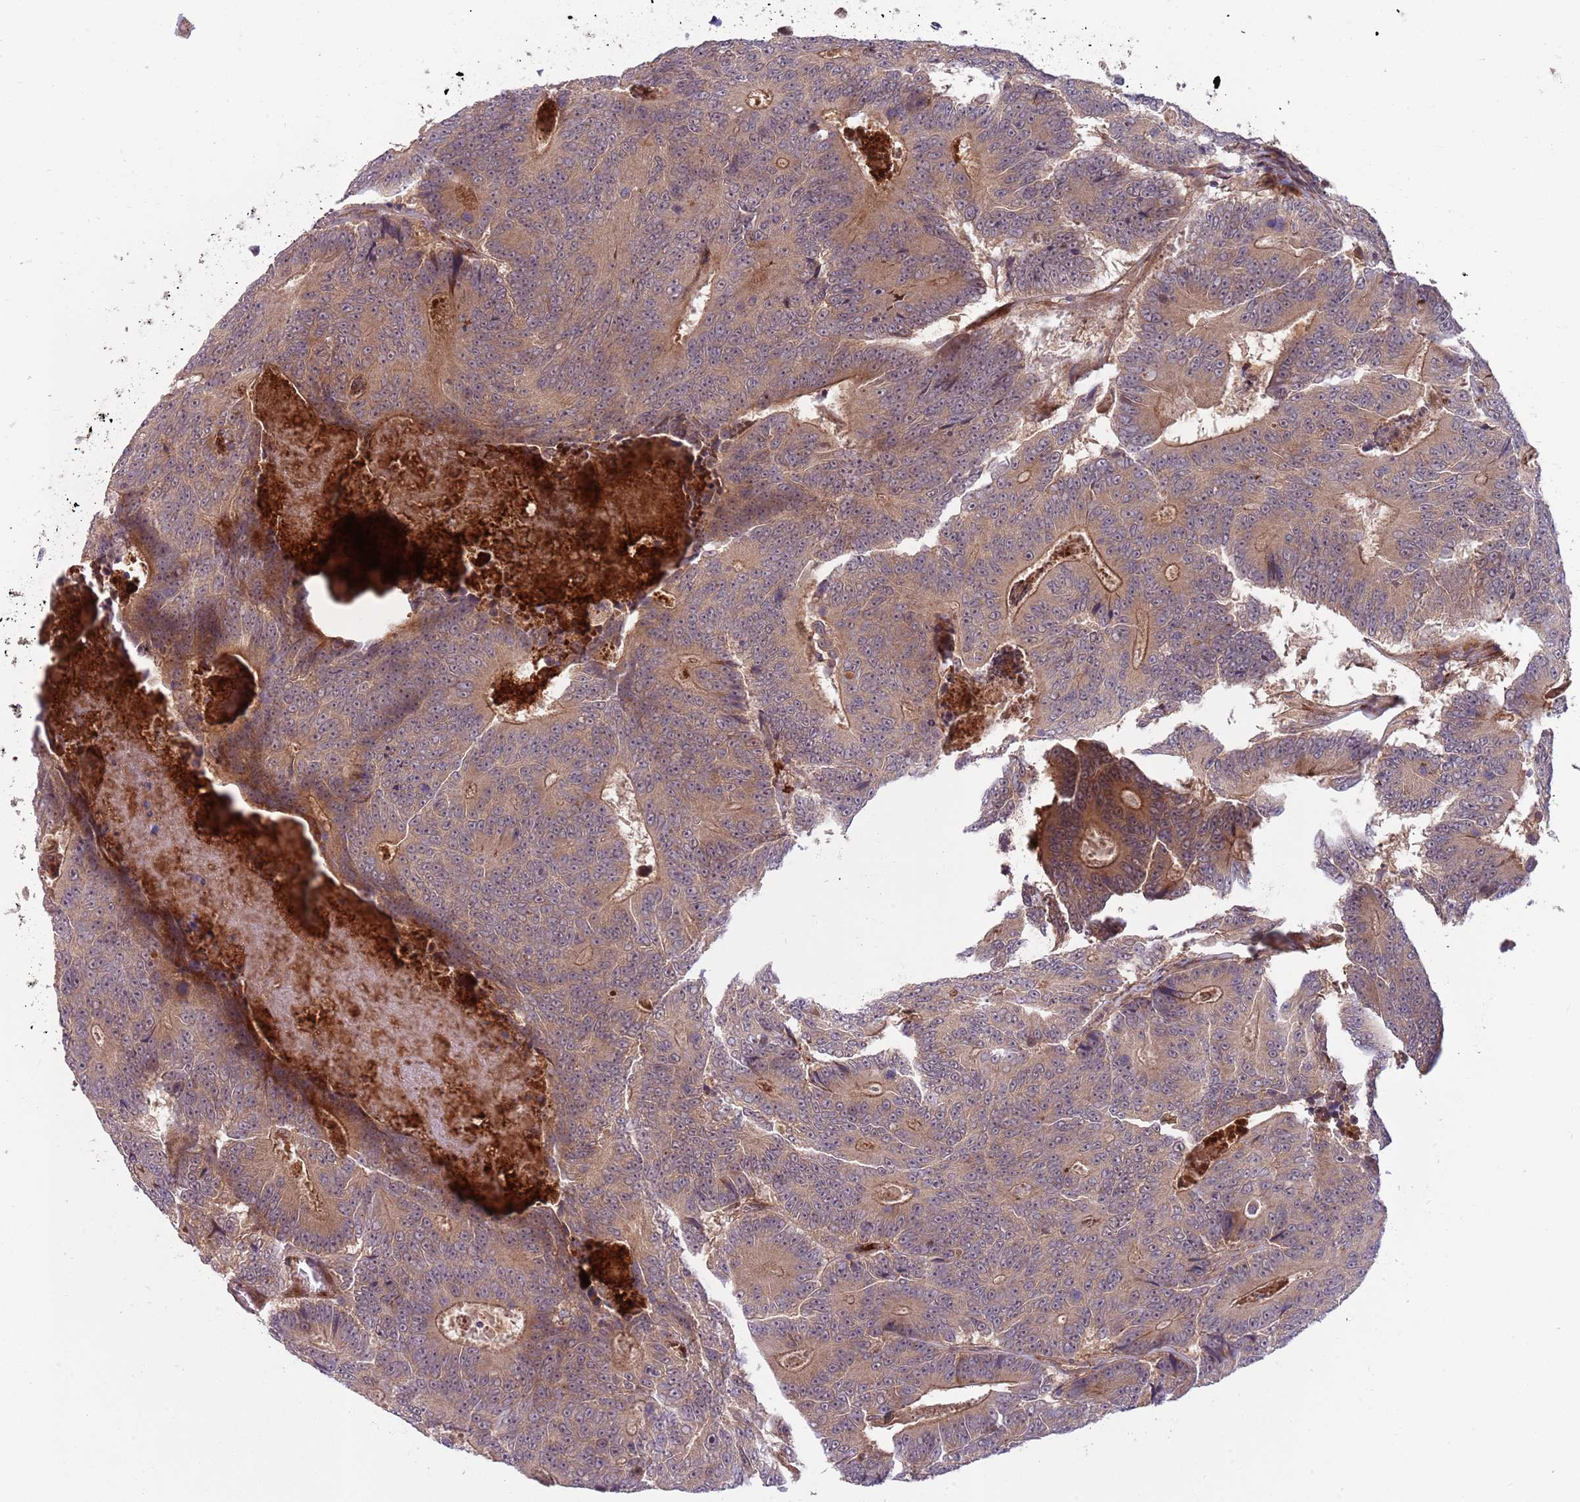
{"staining": {"intensity": "moderate", "quantity": ">75%", "location": "cytoplasmic/membranous"}, "tissue": "colorectal cancer", "cell_type": "Tumor cells", "image_type": "cancer", "snomed": [{"axis": "morphology", "description": "Adenocarcinoma, NOS"}, {"axis": "topography", "description": "Colon"}], "caption": "Immunohistochemistry (IHC) (DAB (3,3'-diaminobenzidine)) staining of human colorectal adenocarcinoma reveals moderate cytoplasmic/membranous protein positivity in approximately >75% of tumor cells. (DAB IHC with brightfield microscopy, high magnification).", "gene": "NT5DC4", "patient": {"sex": "male", "age": 83}}